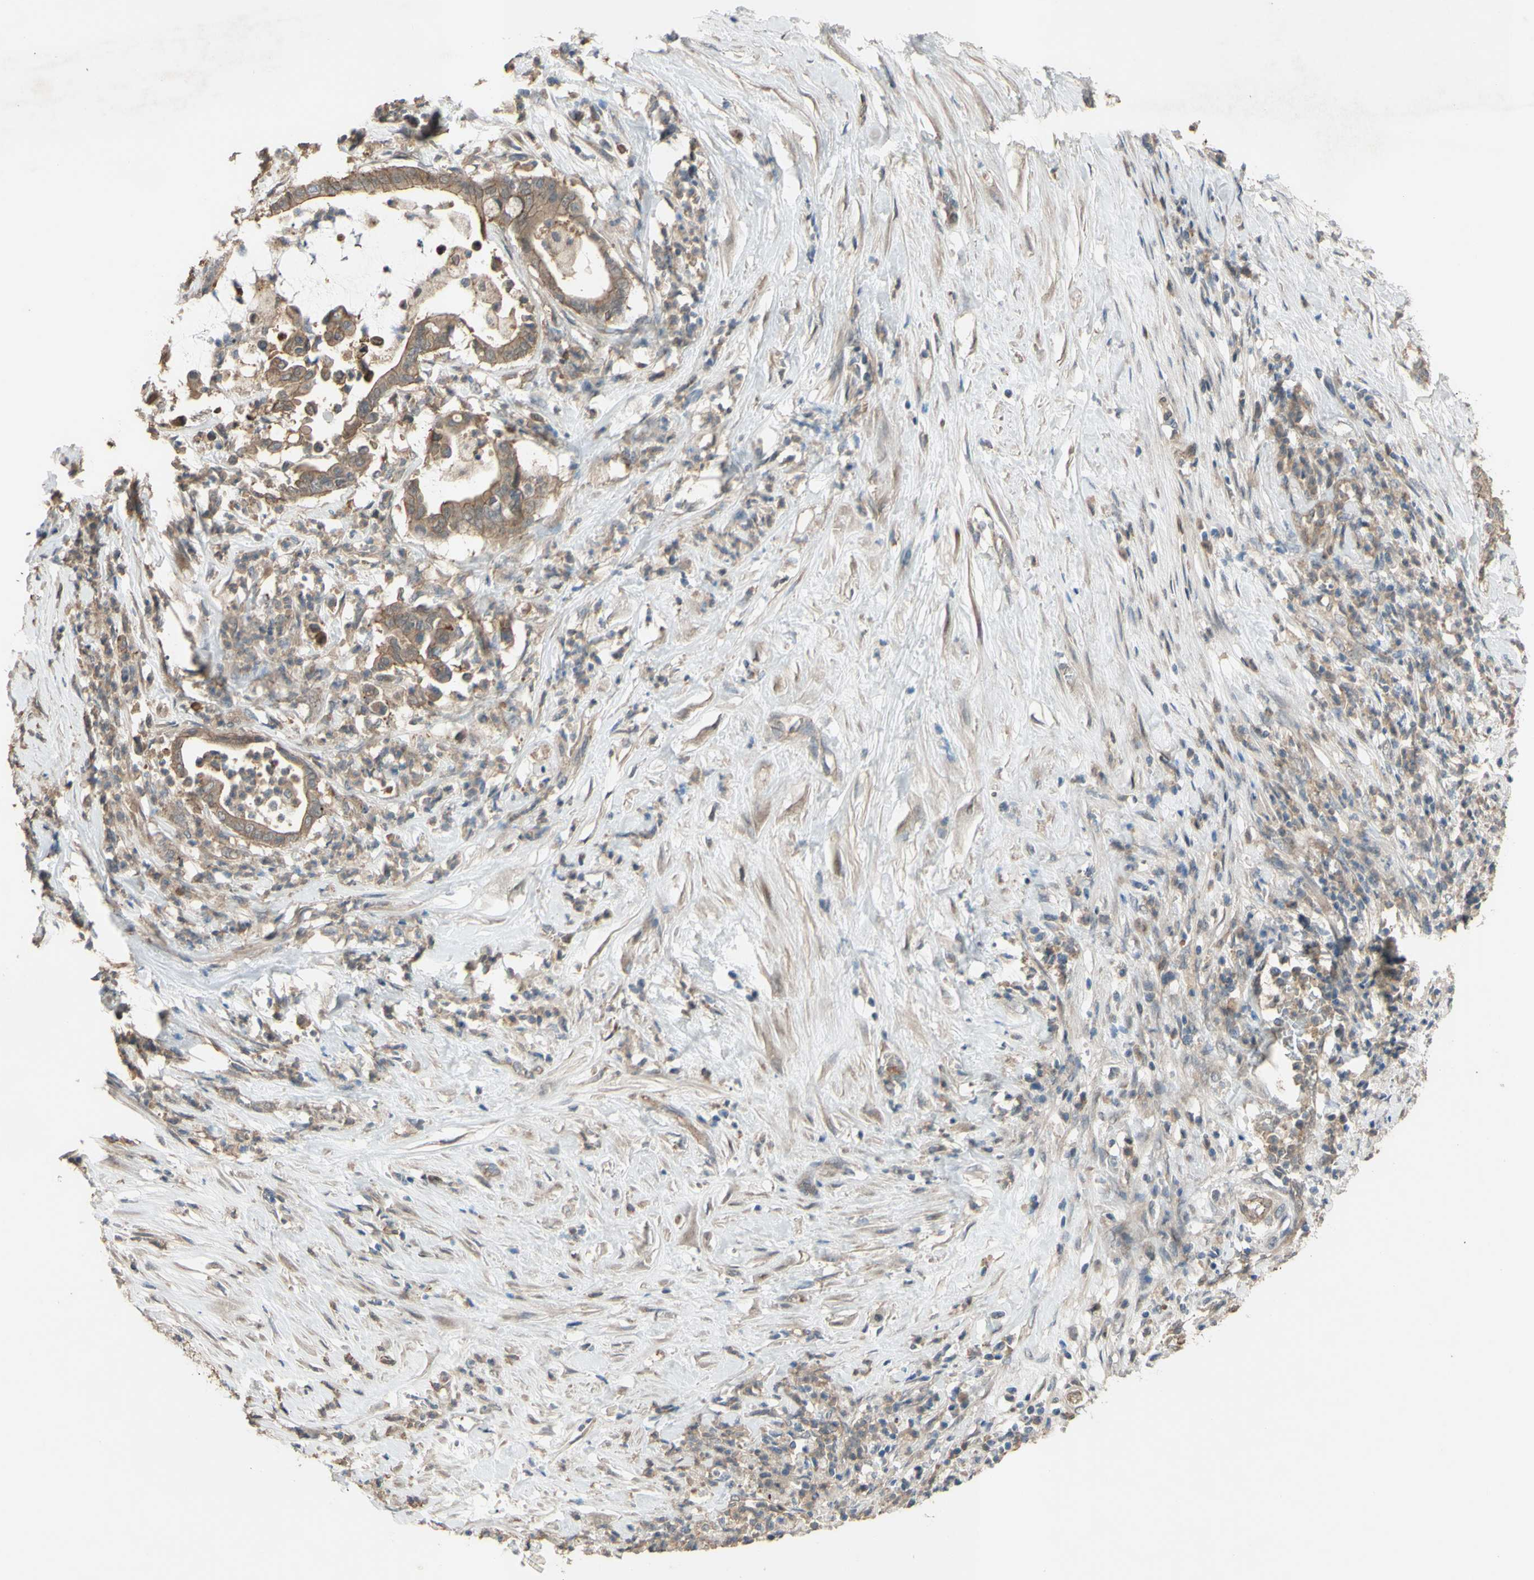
{"staining": {"intensity": "moderate", "quantity": ">75%", "location": "cytoplasmic/membranous"}, "tissue": "pancreatic cancer", "cell_type": "Tumor cells", "image_type": "cancer", "snomed": [{"axis": "morphology", "description": "Adenocarcinoma, NOS"}, {"axis": "topography", "description": "Pancreas"}], "caption": "Protein expression analysis of adenocarcinoma (pancreatic) demonstrates moderate cytoplasmic/membranous staining in about >75% of tumor cells.", "gene": "SHROOM4", "patient": {"sex": "male", "age": 41}}